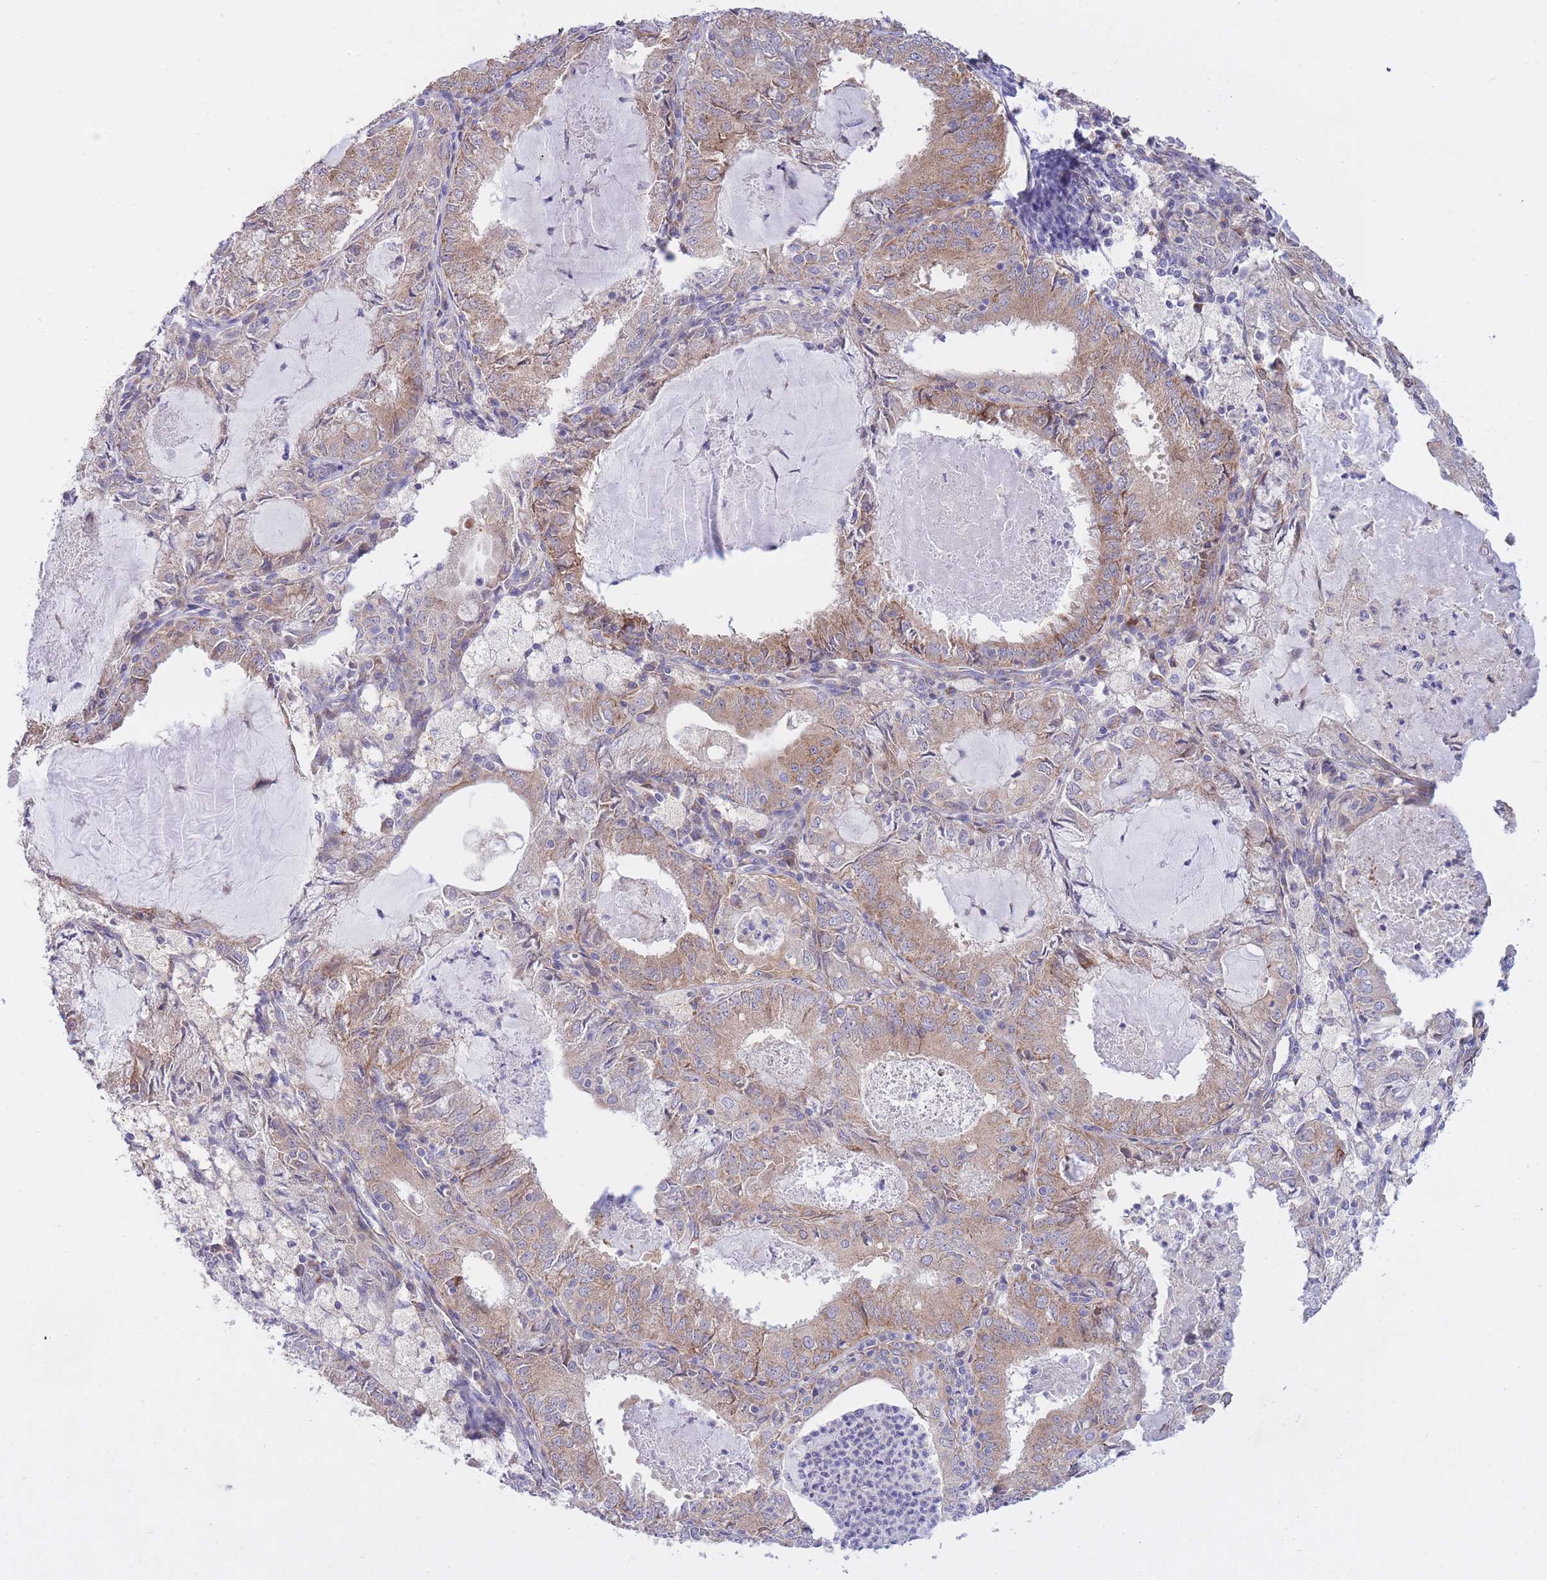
{"staining": {"intensity": "weak", "quantity": ">75%", "location": "cytoplasmic/membranous"}, "tissue": "endometrial cancer", "cell_type": "Tumor cells", "image_type": "cancer", "snomed": [{"axis": "morphology", "description": "Adenocarcinoma, NOS"}, {"axis": "topography", "description": "Endometrium"}], "caption": "Protein expression analysis of endometrial adenocarcinoma shows weak cytoplasmic/membranous expression in approximately >75% of tumor cells.", "gene": "CHAC1", "patient": {"sex": "female", "age": 57}}